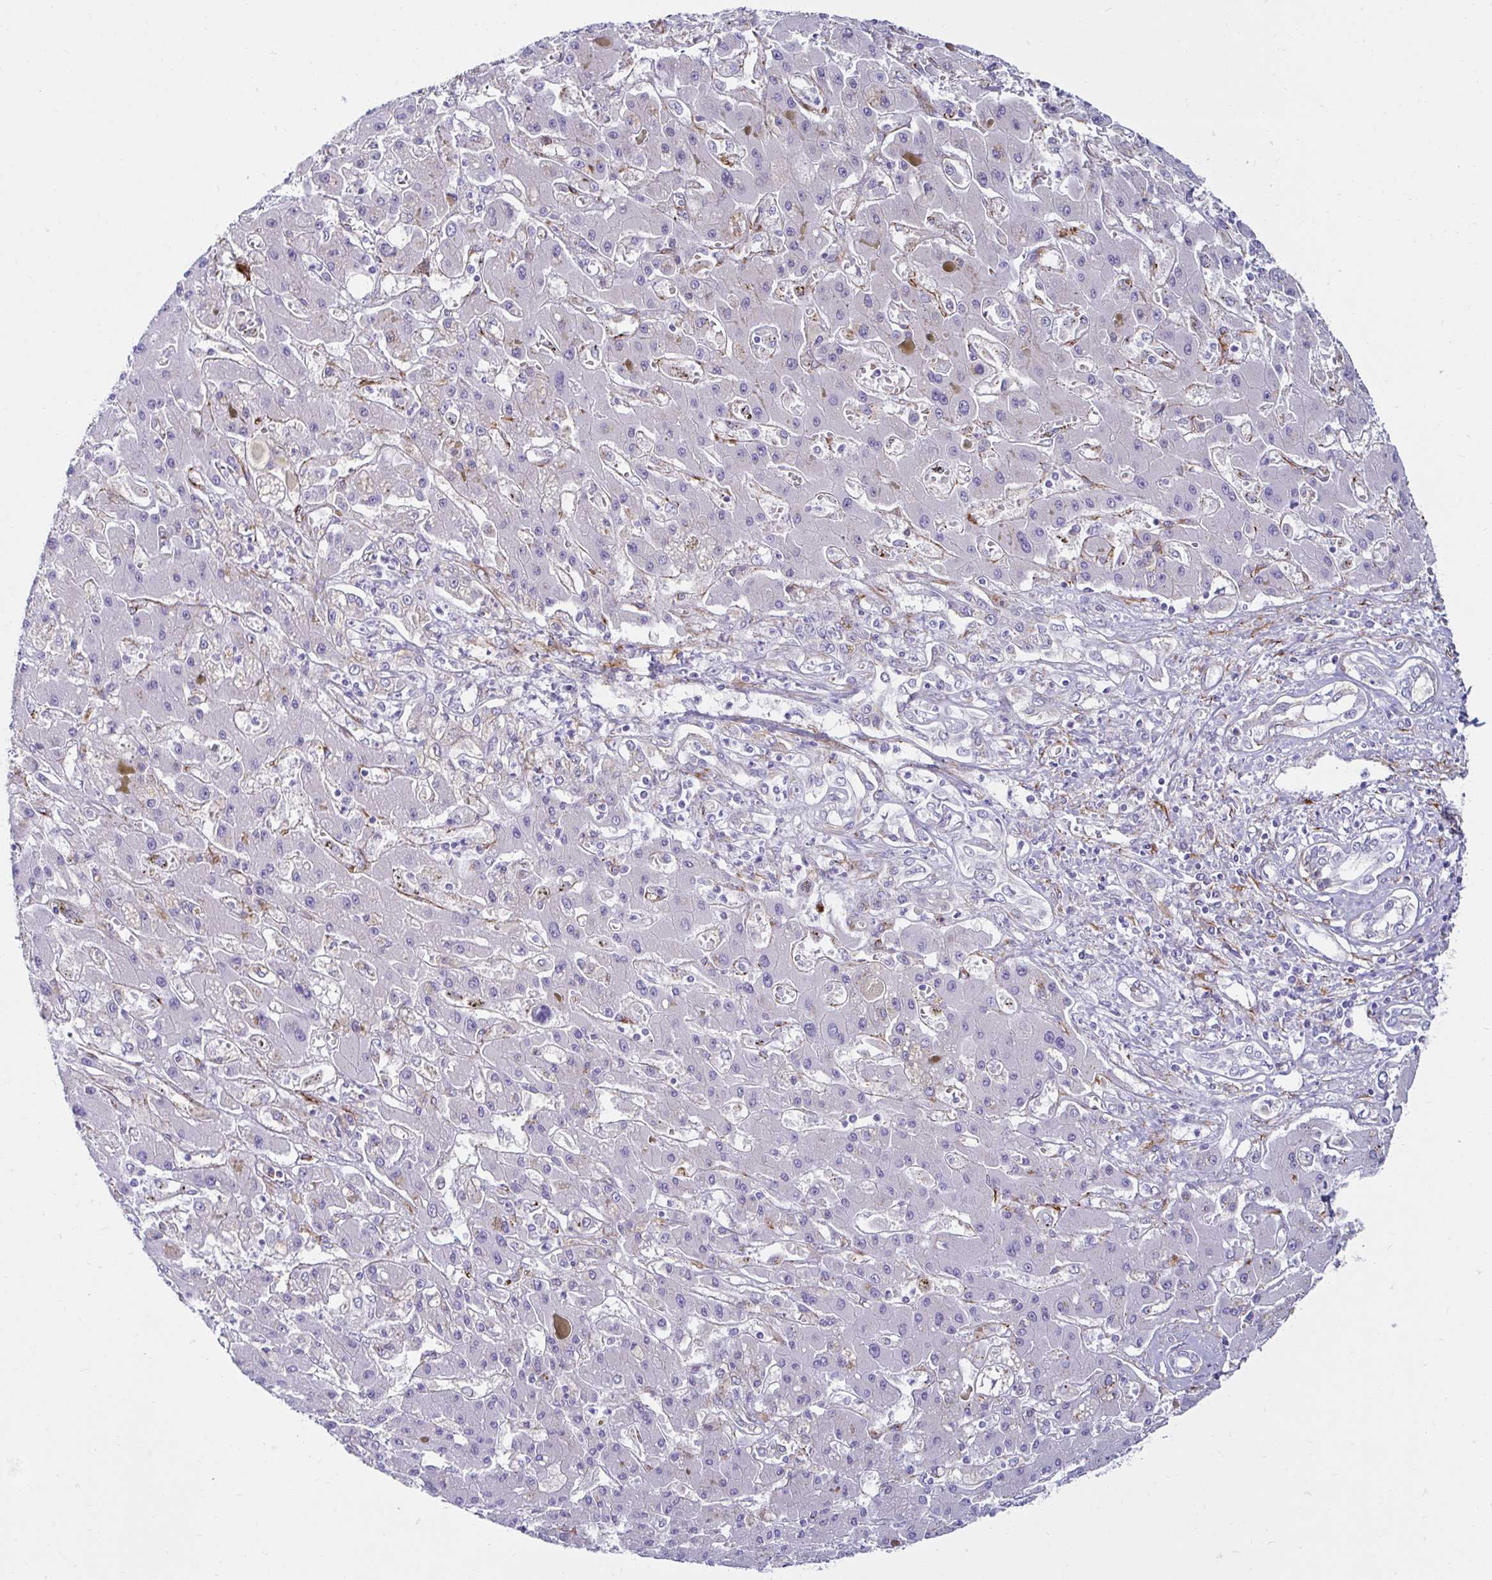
{"staining": {"intensity": "negative", "quantity": "none", "location": "none"}, "tissue": "liver cancer", "cell_type": "Tumor cells", "image_type": "cancer", "snomed": [{"axis": "morphology", "description": "Cholangiocarcinoma"}, {"axis": "topography", "description": "Liver"}], "caption": "An immunohistochemistry micrograph of liver cholangiocarcinoma is shown. There is no staining in tumor cells of liver cholangiocarcinoma.", "gene": "ANKRD62", "patient": {"sex": "male", "age": 67}}